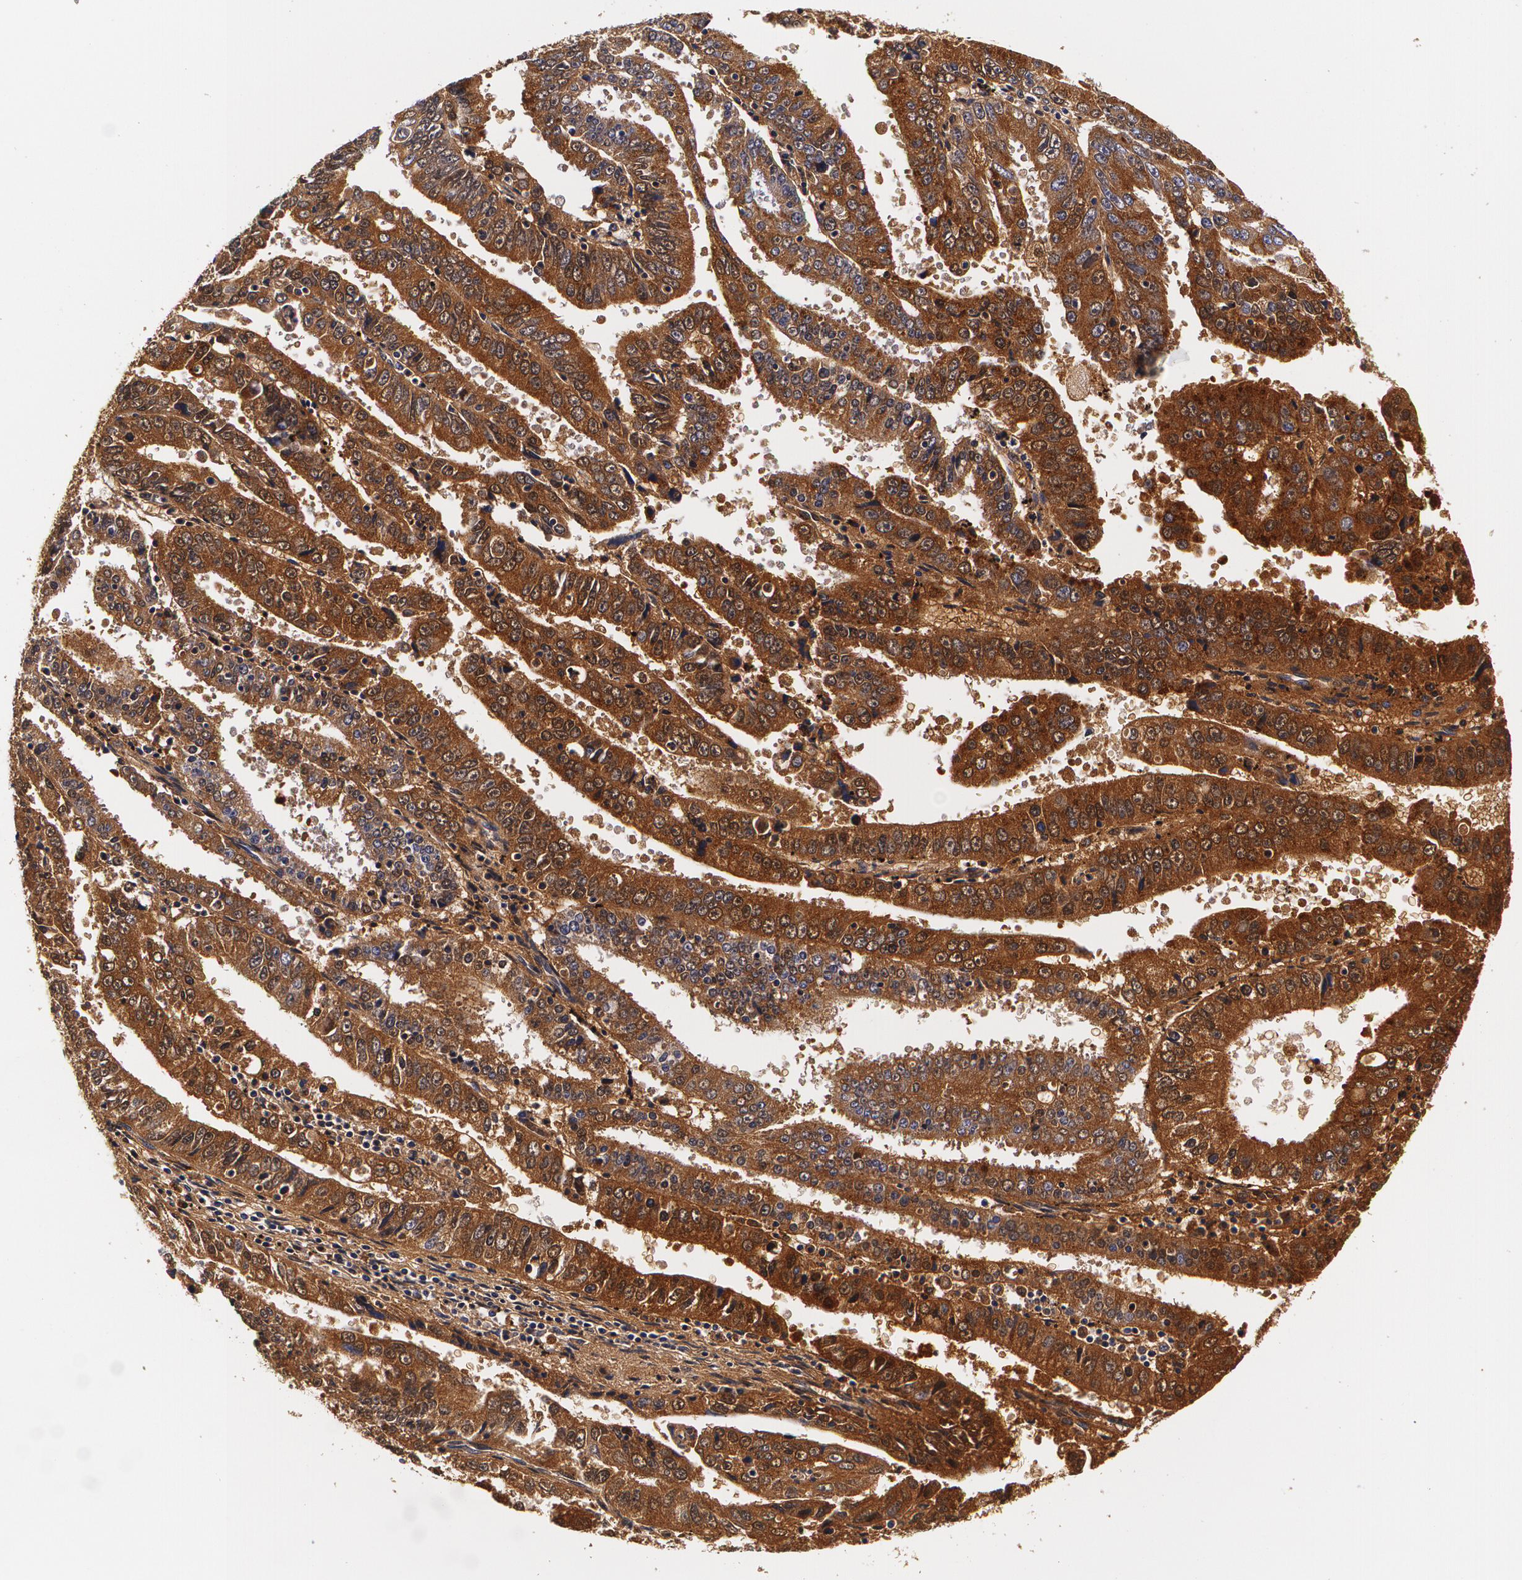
{"staining": {"intensity": "strong", "quantity": ">75%", "location": "cytoplasmic/membranous"}, "tissue": "endometrial cancer", "cell_type": "Tumor cells", "image_type": "cancer", "snomed": [{"axis": "morphology", "description": "Adenocarcinoma, NOS"}, {"axis": "topography", "description": "Endometrium"}], "caption": "Tumor cells exhibit strong cytoplasmic/membranous expression in approximately >75% of cells in endometrial cancer (adenocarcinoma).", "gene": "TTR", "patient": {"sex": "female", "age": 66}}